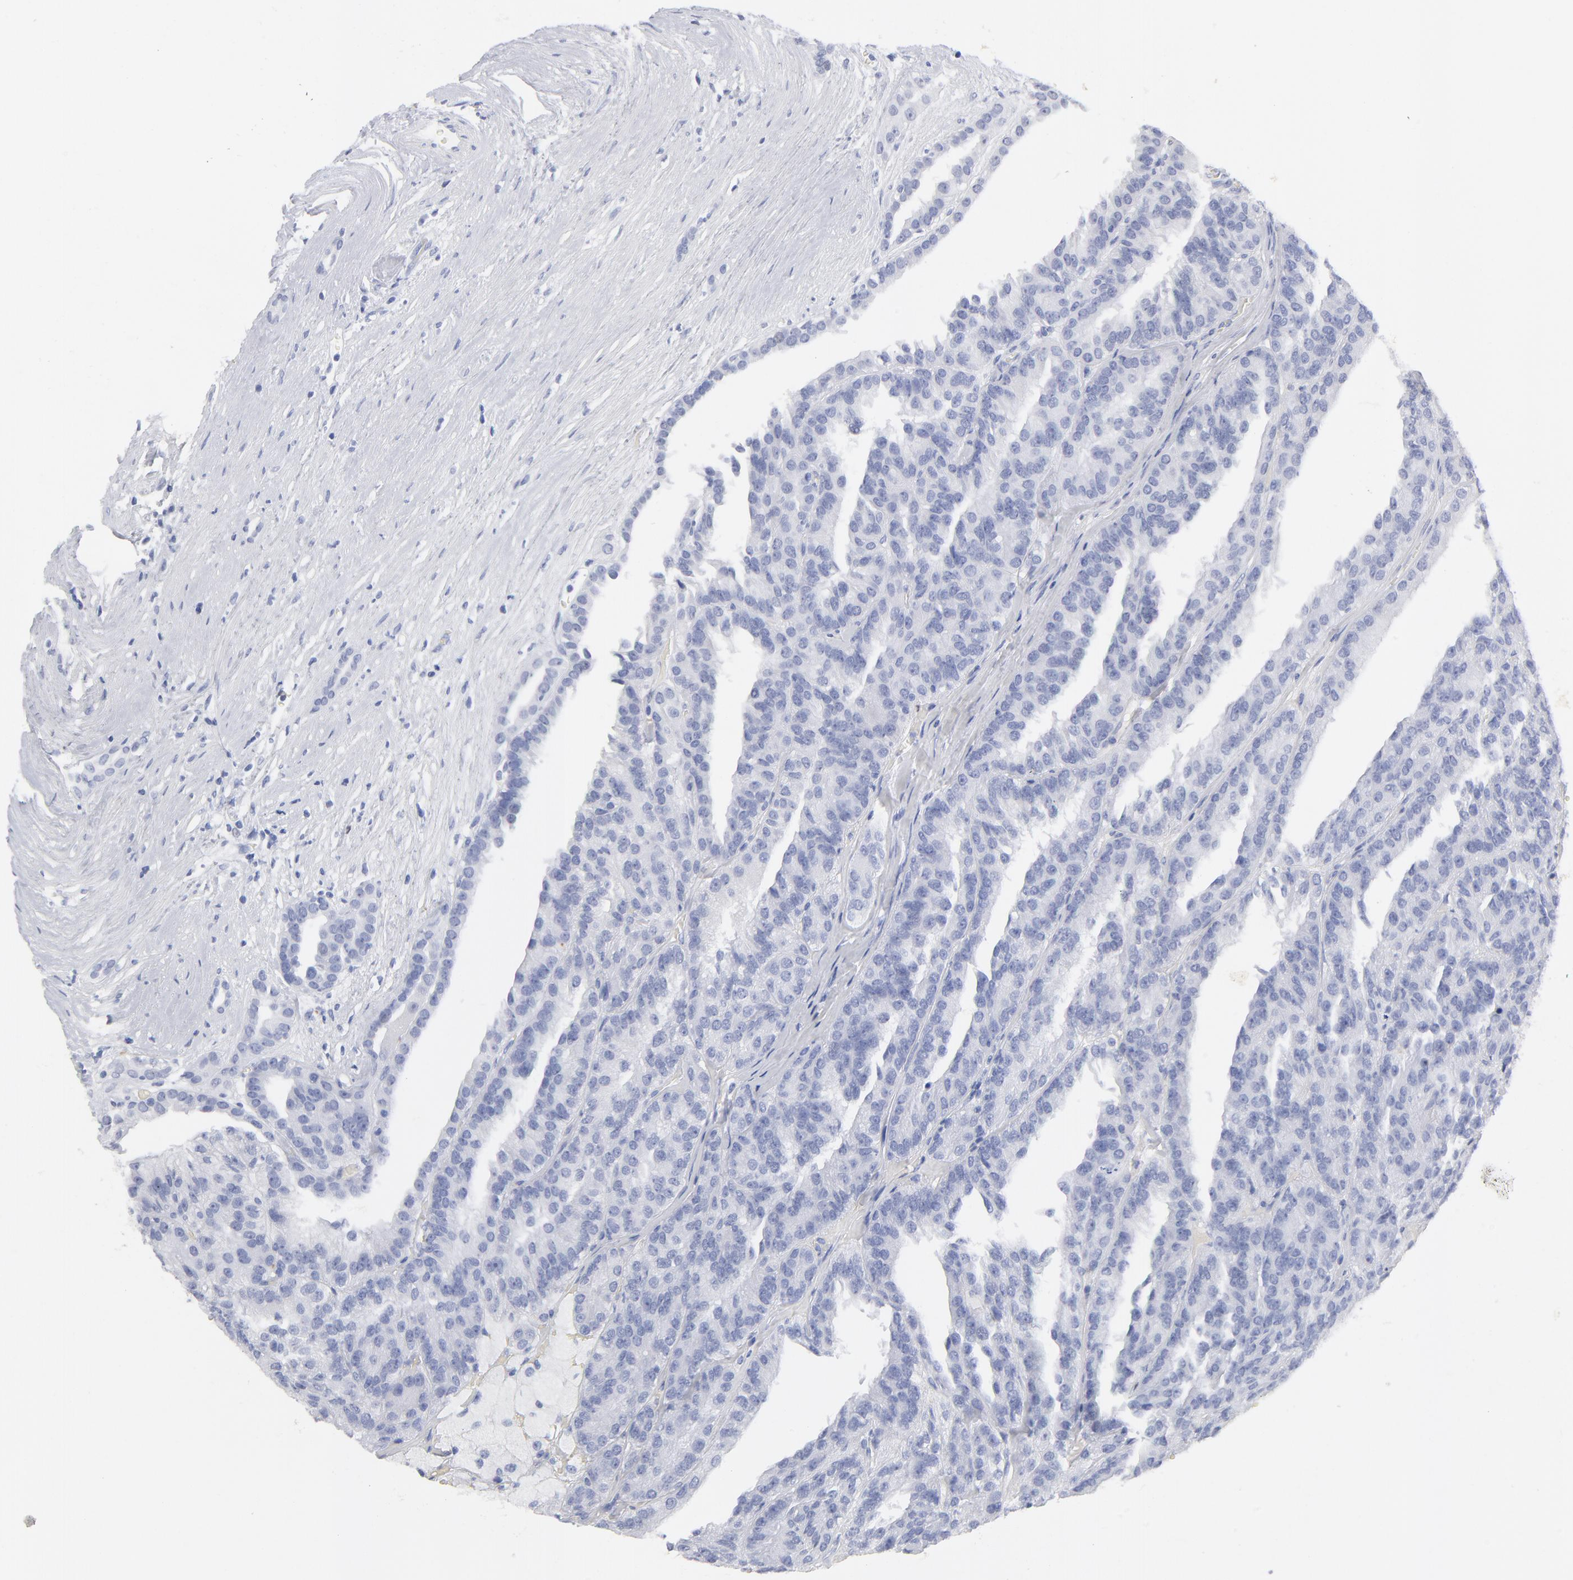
{"staining": {"intensity": "negative", "quantity": "none", "location": "none"}, "tissue": "renal cancer", "cell_type": "Tumor cells", "image_type": "cancer", "snomed": [{"axis": "morphology", "description": "Adenocarcinoma, NOS"}, {"axis": "topography", "description": "Kidney"}], "caption": "This histopathology image is of renal cancer (adenocarcinoma) stained with immunohistochemistry to label a protein in brown with the nuclei are counter-stained blue. There is no staining in tumor cells. The staining is performed using DAB brown chromogen with nuclei counter-stained in using hematoxylin.", "gene": "ARG1", "patient": {"sex": "male", "age": 46}}